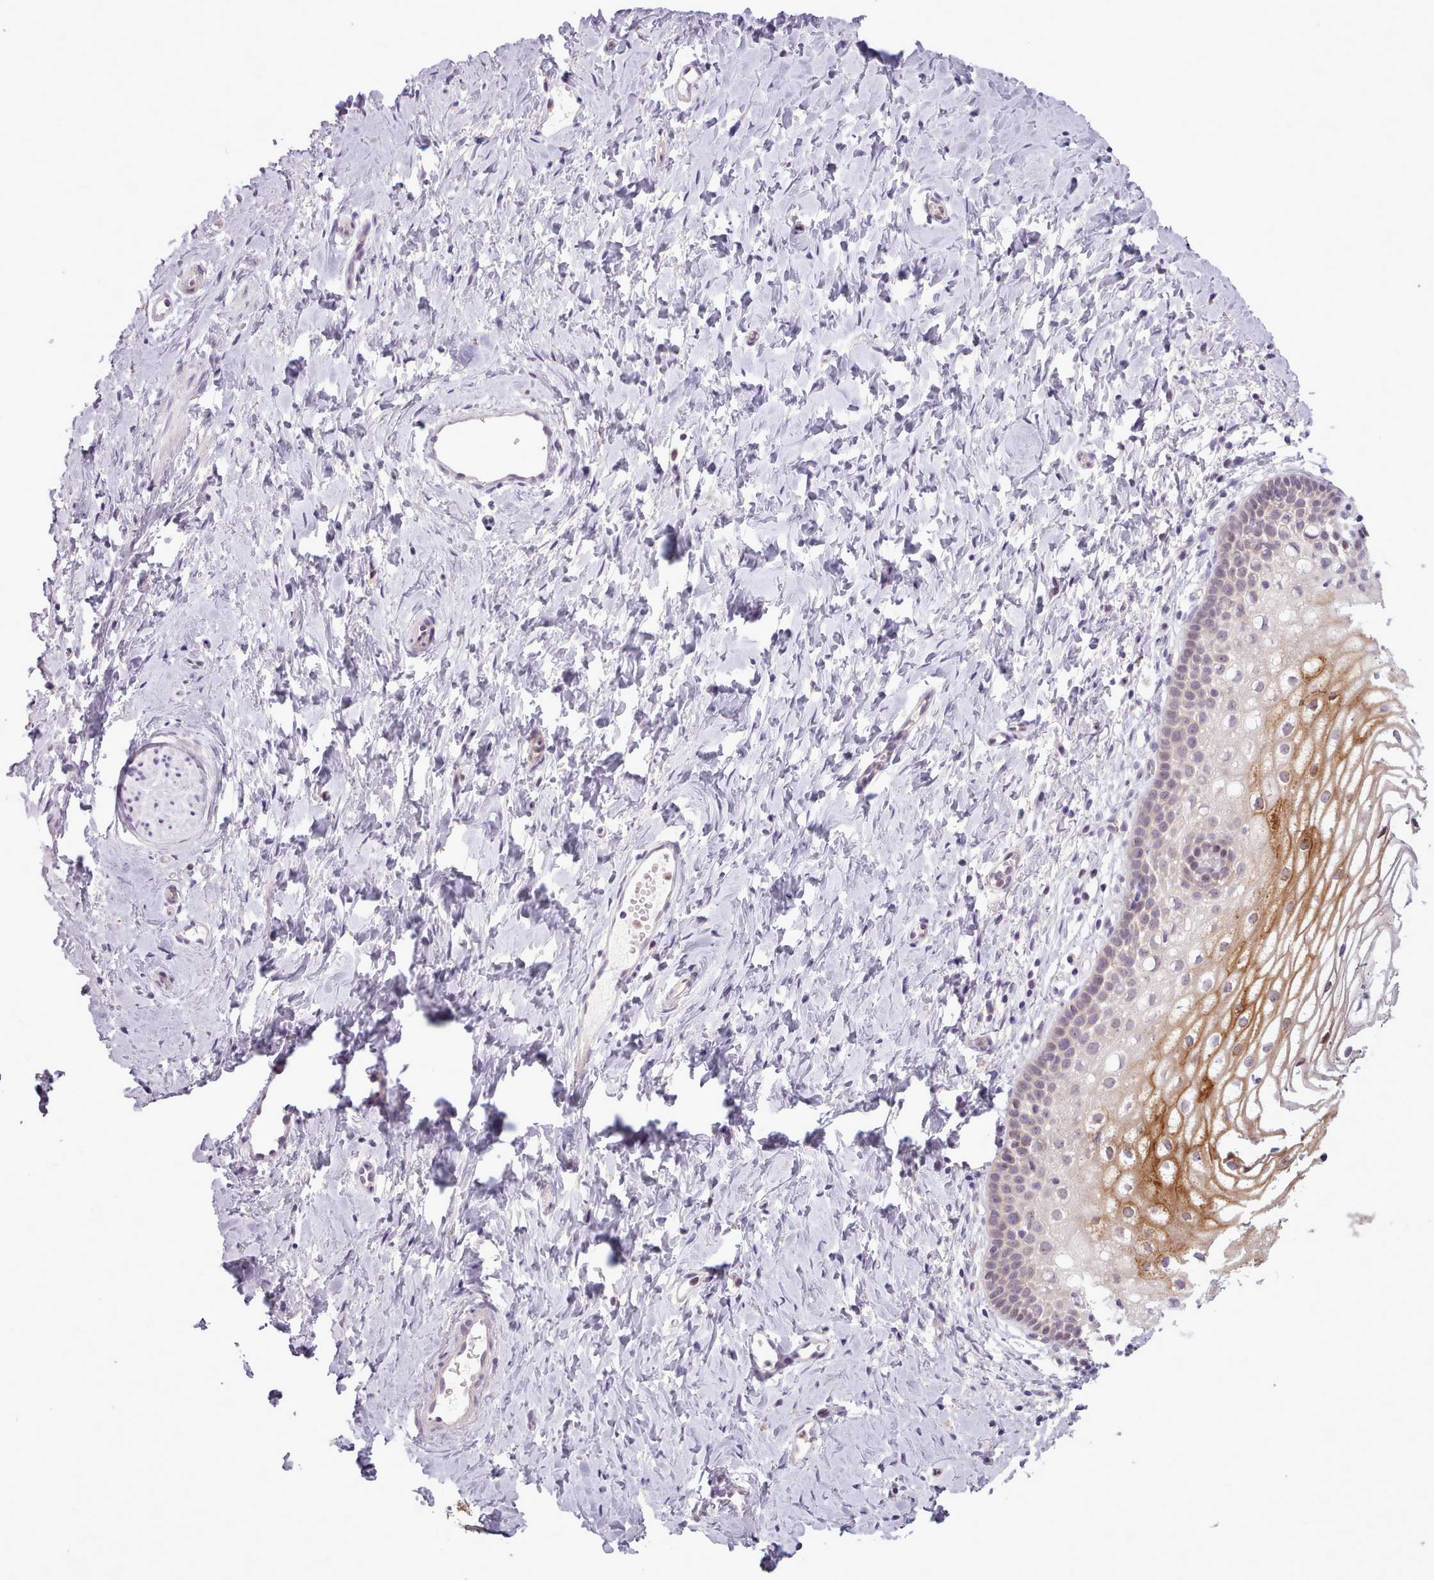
{"staining": {"intensity": "strong", "quantity": "<25%", "location": "cytoplasmic/membranous"}, "tissue": "vagina", "cell_type": "Squamous epithelial cells", "image_type": "normal", "snomed": [{"axis": "morphology", "description": "Normal tissue, NOS"}, {"axis": "topography", "description": "Vagina"}], "caption": "Brown immunohistochemical staining in benign vagina reveals strong cytoplasmic/membranous expression in approximately <25% of squamous epithelial cells.", "gene": "SLURP1", "patient": {"sex": "female", "age": 56}}